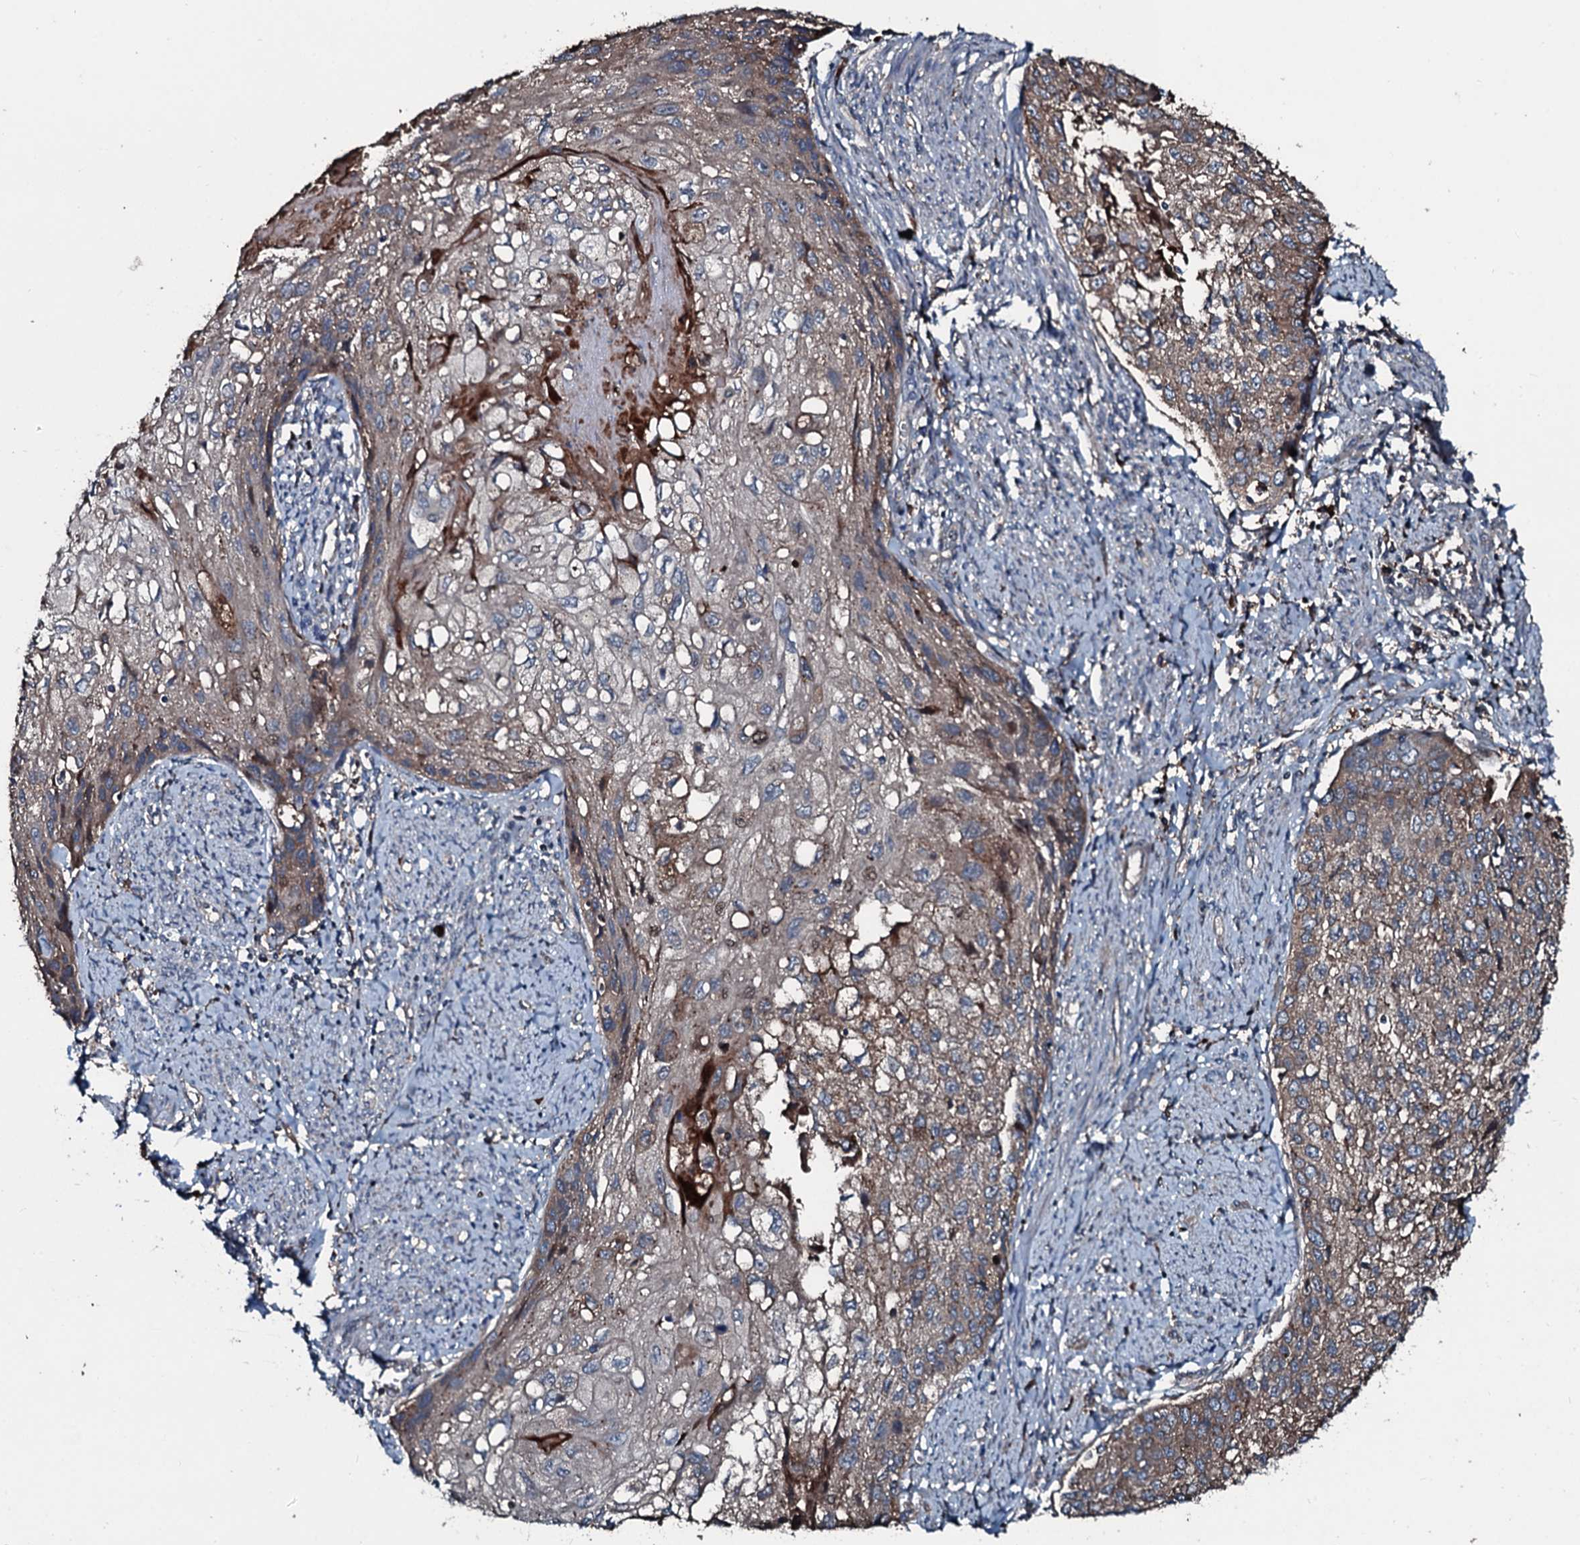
{"staining": {"intensity": "moderate", "quantity": "25%-75%", "location": "cytoplasmic/membranous"}, "tissue": "cervical cancer", "cell_type": "Tumor cells", "image_type": "cancer", "snomed": [{"axis": "morphology", "description": "Squamous cell carcinoma, NOS"}, {"axis": "topography", "description": "Cervix"}], "caption": "A medium amount of moderate cytoplasmic/membranous expression is seen in about 25%-75% of tumor cells in cervical cancer (squamous cell carcinoma) tissue.", "gene": "AARS1", "patient": {"sex": "female", "age": 67}}